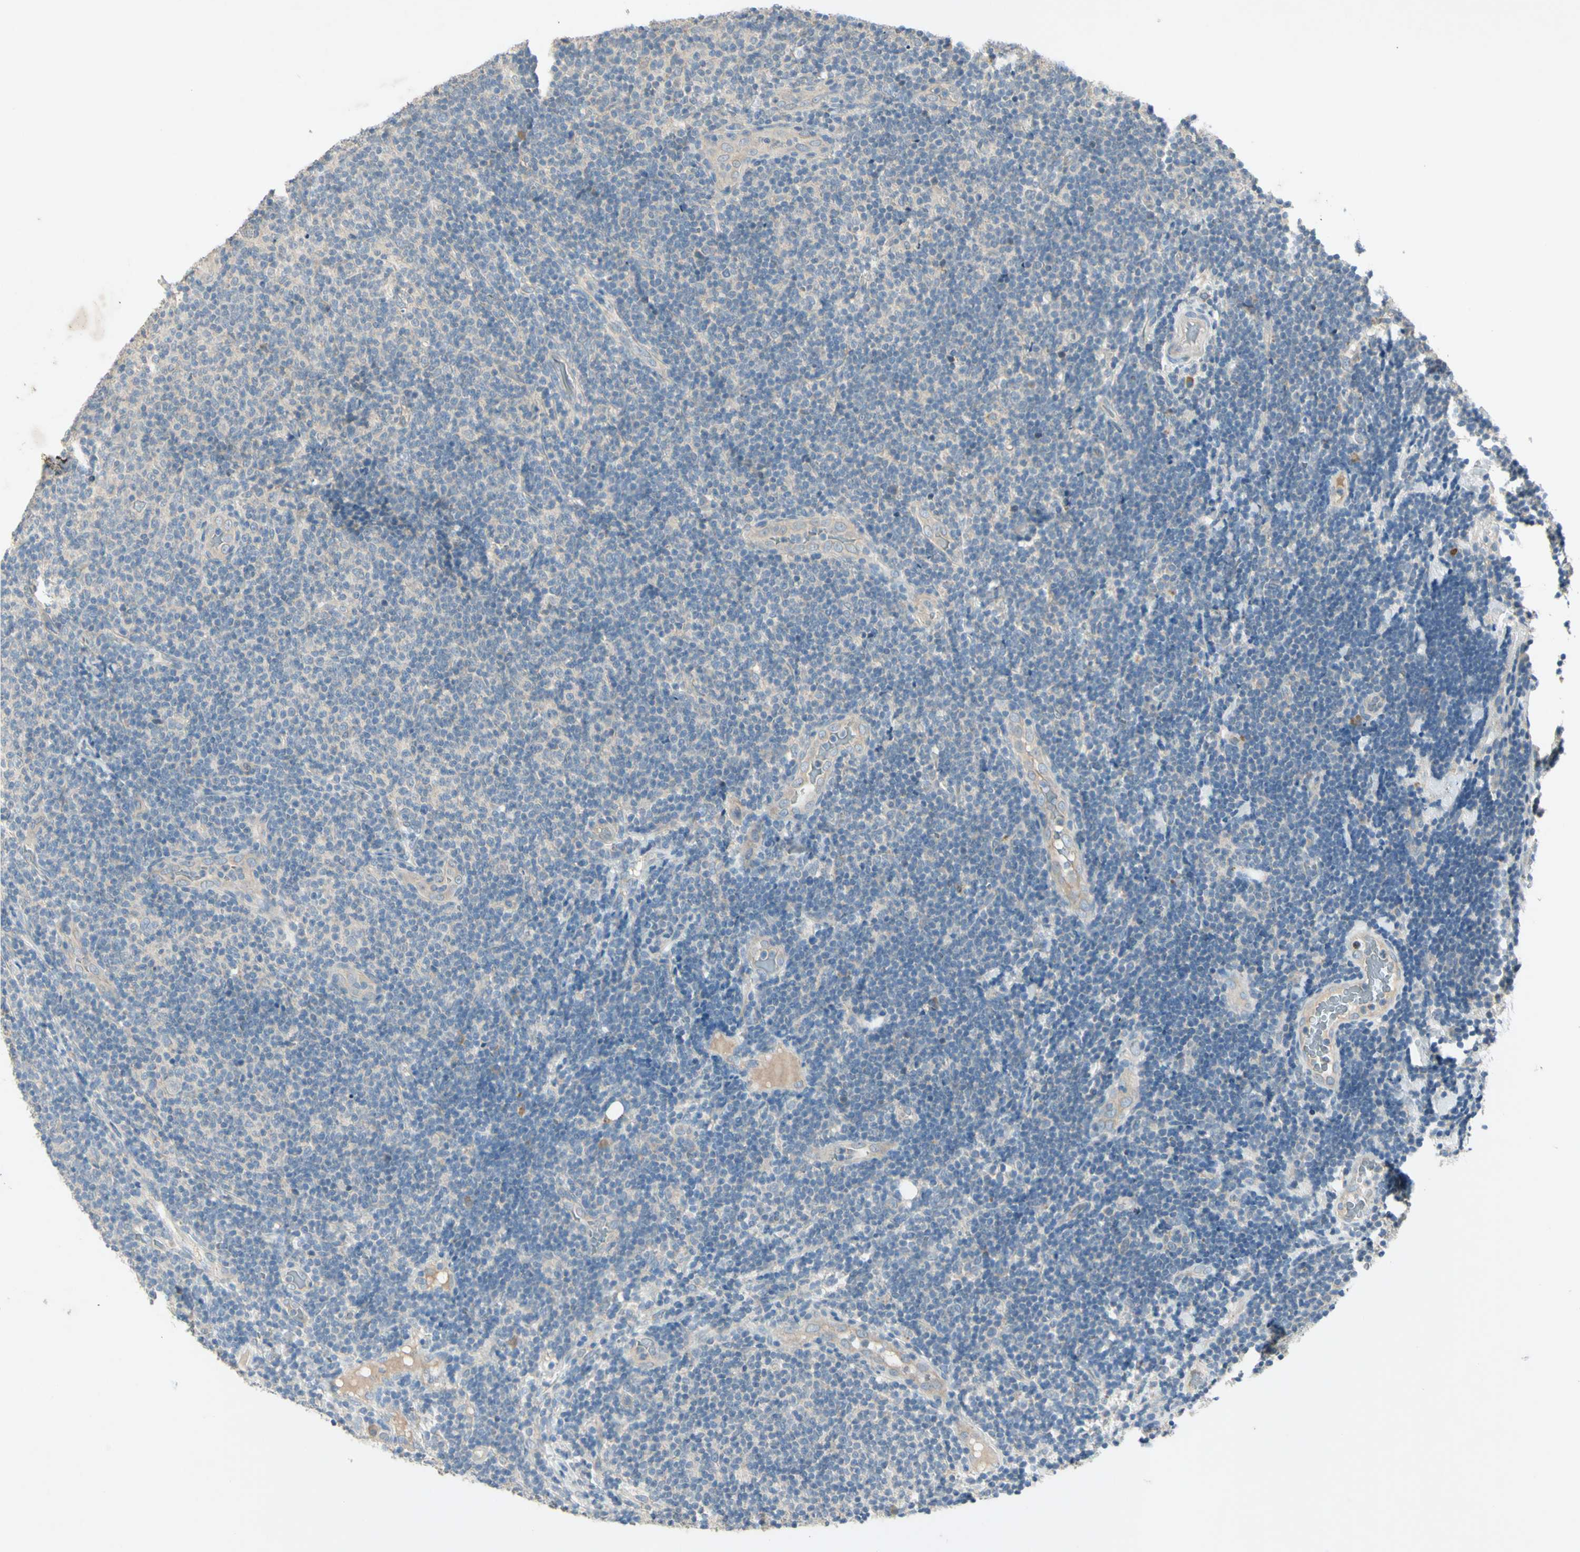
{"staining": {"intensity": "negative", "quantity": "none", "location": "none"}, "tissue": "lymphoma", "cell_type": "Tumor cells", "image_type": "cancer", "snomed": [{"axis": "morphology", "description": "Malignant lymphoma, non-Hodgkin's type, Low grade"}, {"axis": "topography", "description": "Lymph node"}], "caption": "This image is of malignant lymphoma, non-Hodgkin's type (low-grade) stained with immunohistochemistry to label a protein in brown with the nuclei are counter-stained blue. There is no expression in tumor cells.", "gene": "AATK", "patient": {"sex": "male", "age": 83}}